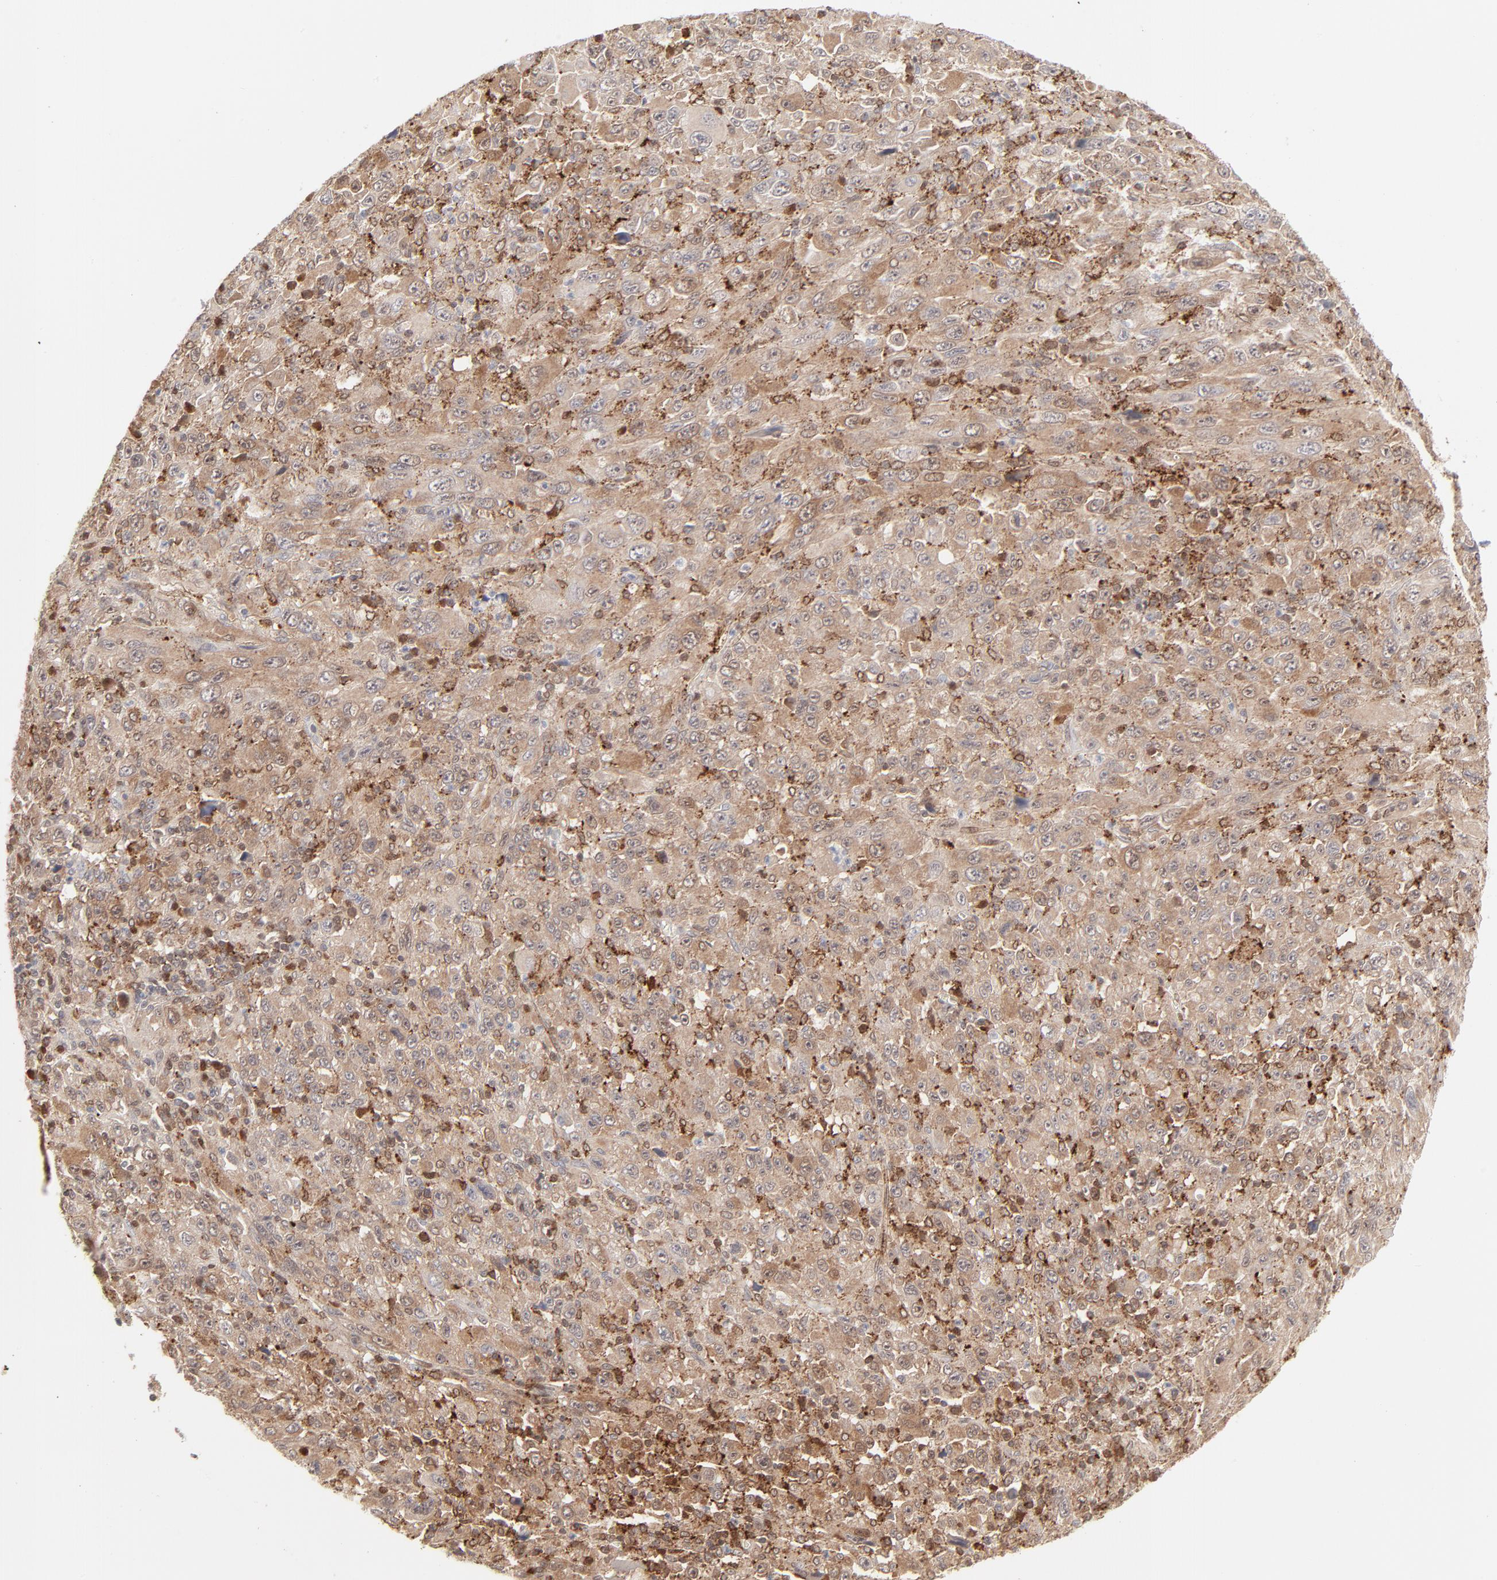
{"staining": {"intensity": "weak", "quantity": ">75%", "location": "cytoplasmic/membranous"}, "tissue": "melanoma", "cell_type": "Tumor cells", "image_type": "cancer", "snomed": [{"axis": "morphology", "description": "Malignant melanoma, Metastatic site"}, {"axis": "topography", "description": "Skin"}], "caption": "This histopathology image demonstrates IHC staining of malignant melanoma (metastatic site), with low weak cytoplasmic/membranous positivity in about >75% of tumor cells.", "gene": "CDK6", "patient": {"sex": "female", "age": 56}}